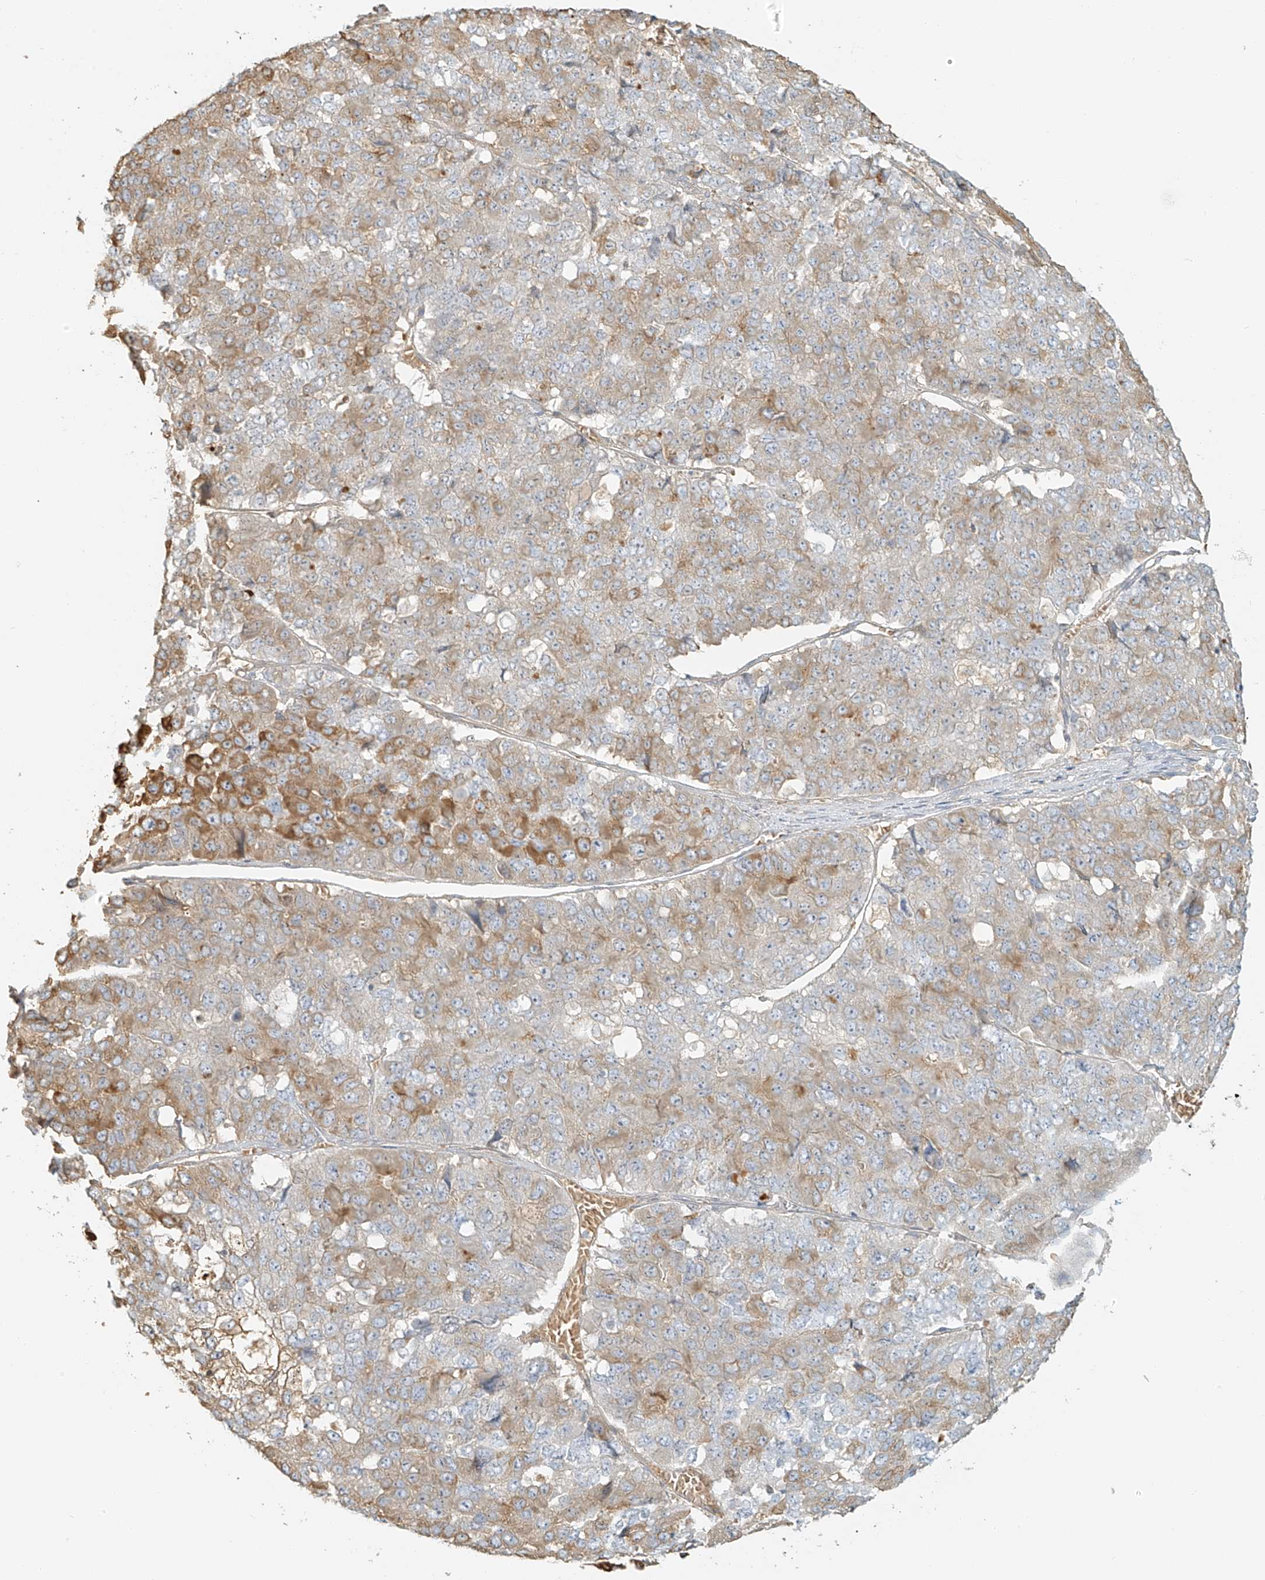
{"staining": {"intensity": "moderate", "quantity": "25%-75%", "location": "cytoplasmic/membranous"}, "tissue": "pancreatic cancer", "cell_type": "Tumor cells", "image_type": "cancer", "snomed": [{"axis": "morphology", "description": "Adenocarcinoma, NOS"}, {"axis": "topography", "description": "Pancreas"}], "caption": "Protein staining displays moderate cytoplasmic/membranous positivity in approximately 25%-75% of tumor cells in pancreatic cancer. Immunohistochemistry (ihc) stains the protein in brown and the nuclei are stained blue.", "gene": "UPK1B", "patient": {"sex": "male", "age": 50}}